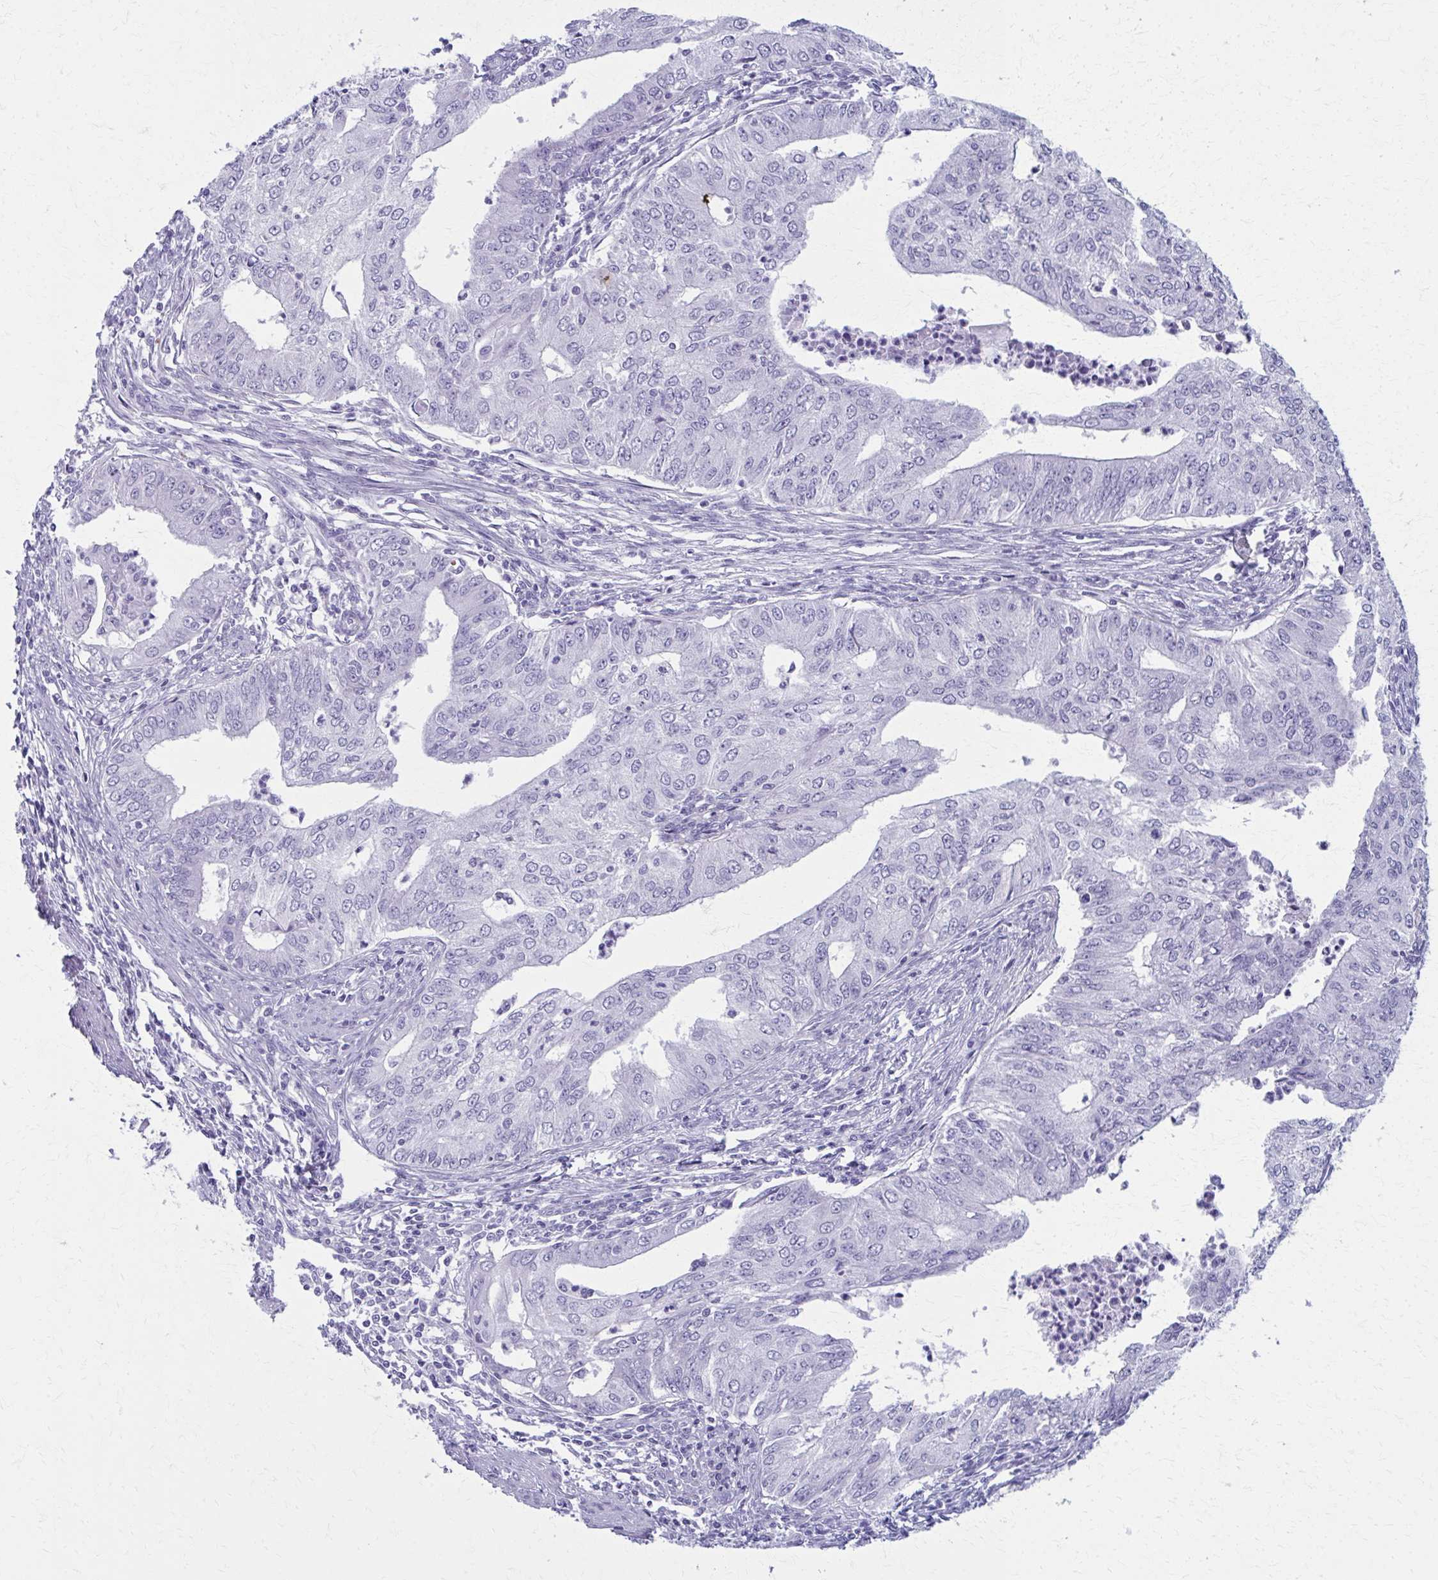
{"staining": {"intensity": "negative", "quantity": "none", "location": "none"}, "tissue": "endometrial cancer", "cell_type": "Tumor cells", "image_type": "cancer", "snomed": [{"axis": "morphology", "description": "Adenocarcinoma, NOS"}, {"axis": "topography", "description": "Endometrium"}], "caption": "The photomicrograph displays no significant staining in tumor cells of endometrial cancer (adenocarcinoma).", "gene": "MPLKIP", "patient": {"sex": "female", "age": 50}}